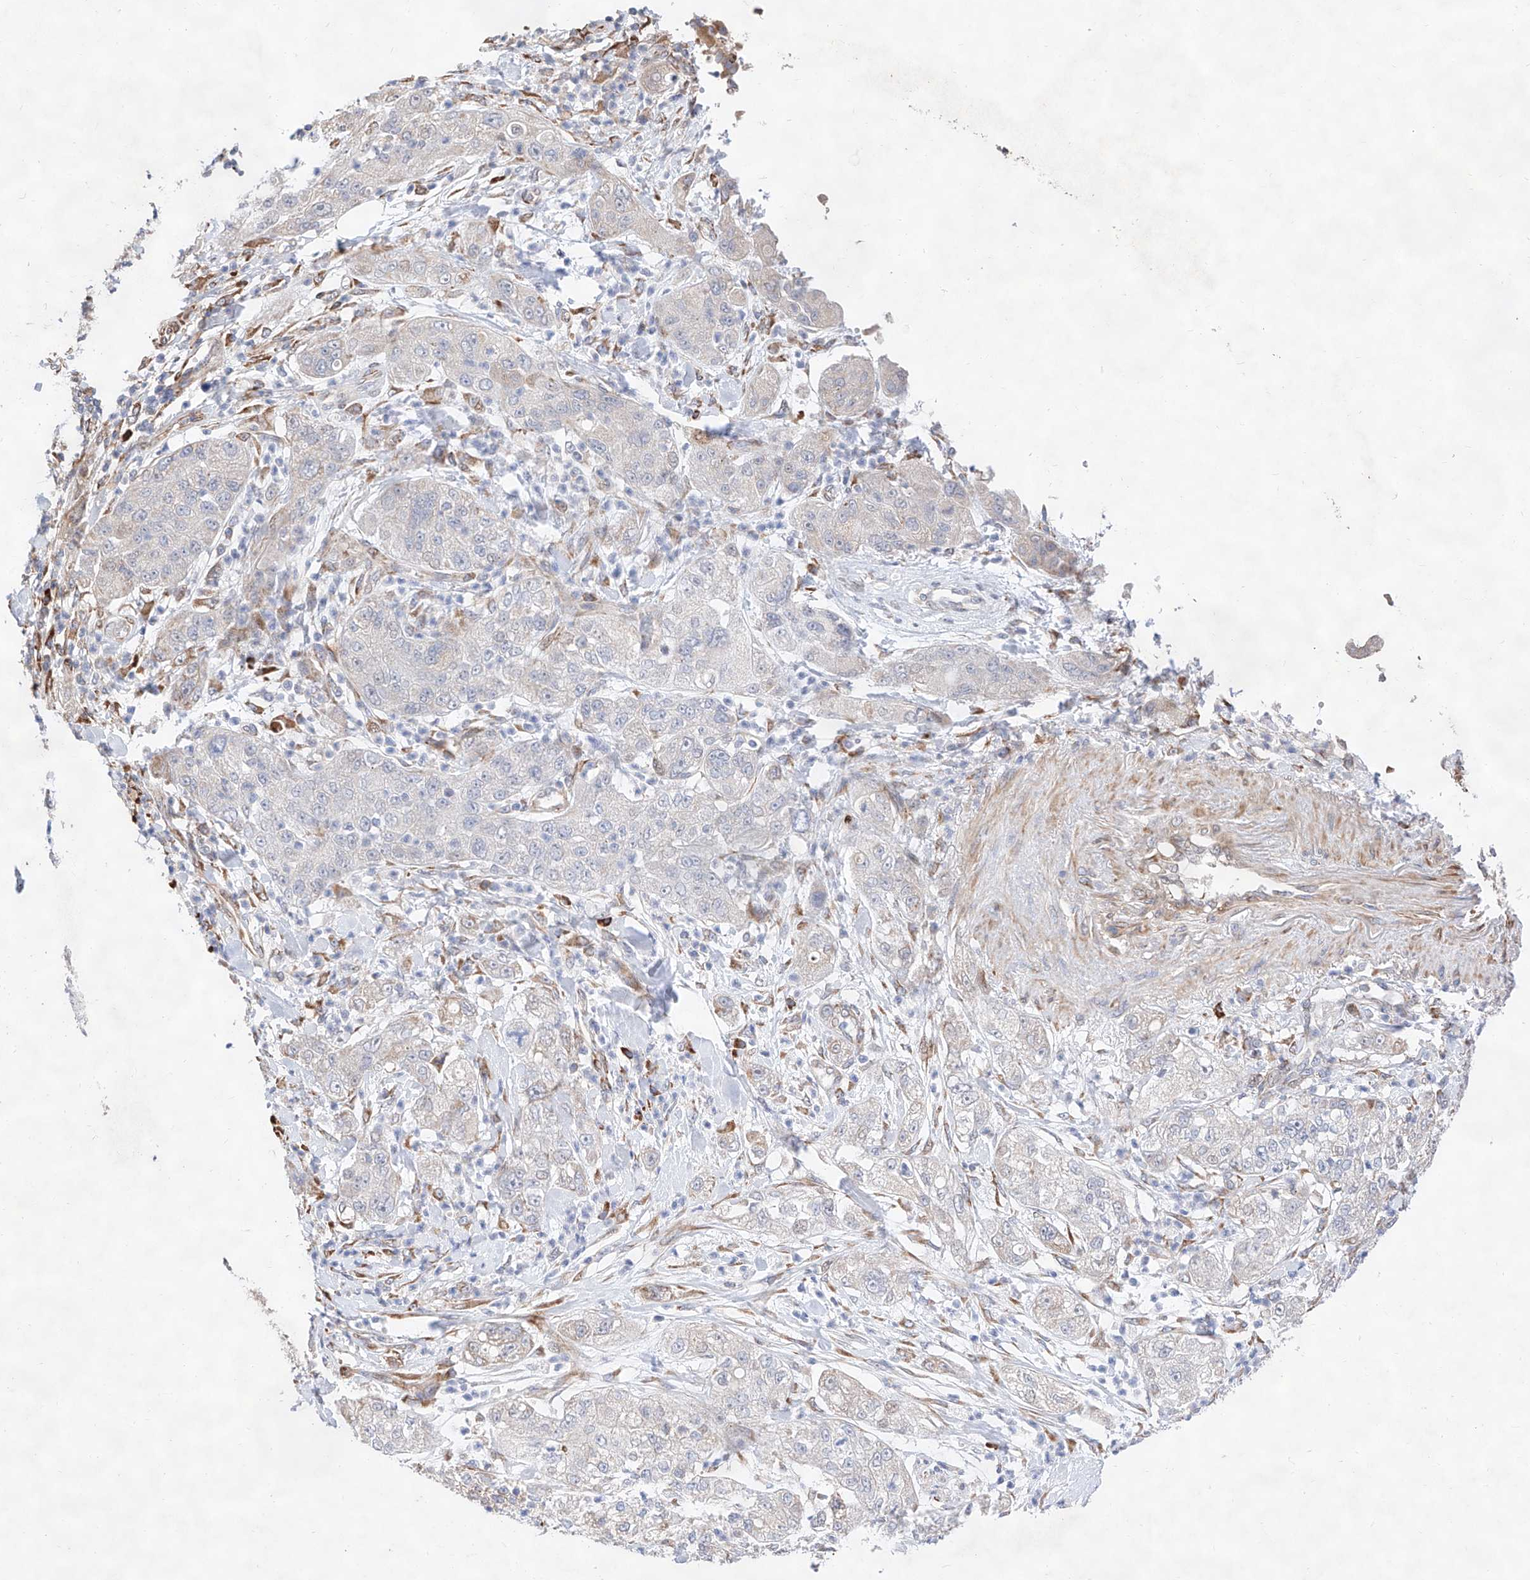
{"staining": {"intensity": "negative", "quantity": "none", "location": "none"}, "tissue": "pancreatic cancer", "cell_type": "Tumor cells", "image_type": "cancer", "snomed": [{"axis": "morphology", "description": "Adenocarcinoma, NOS"}, {"axis": "topography", "description": "Pancreas"}], "caption": "A high-resolution image shows IHC staining of pancreatic cancer, which displays no significant positivity in tumor cells.", "gene": "ATP9B", "patient": {"sex": "female", "age": 78}}